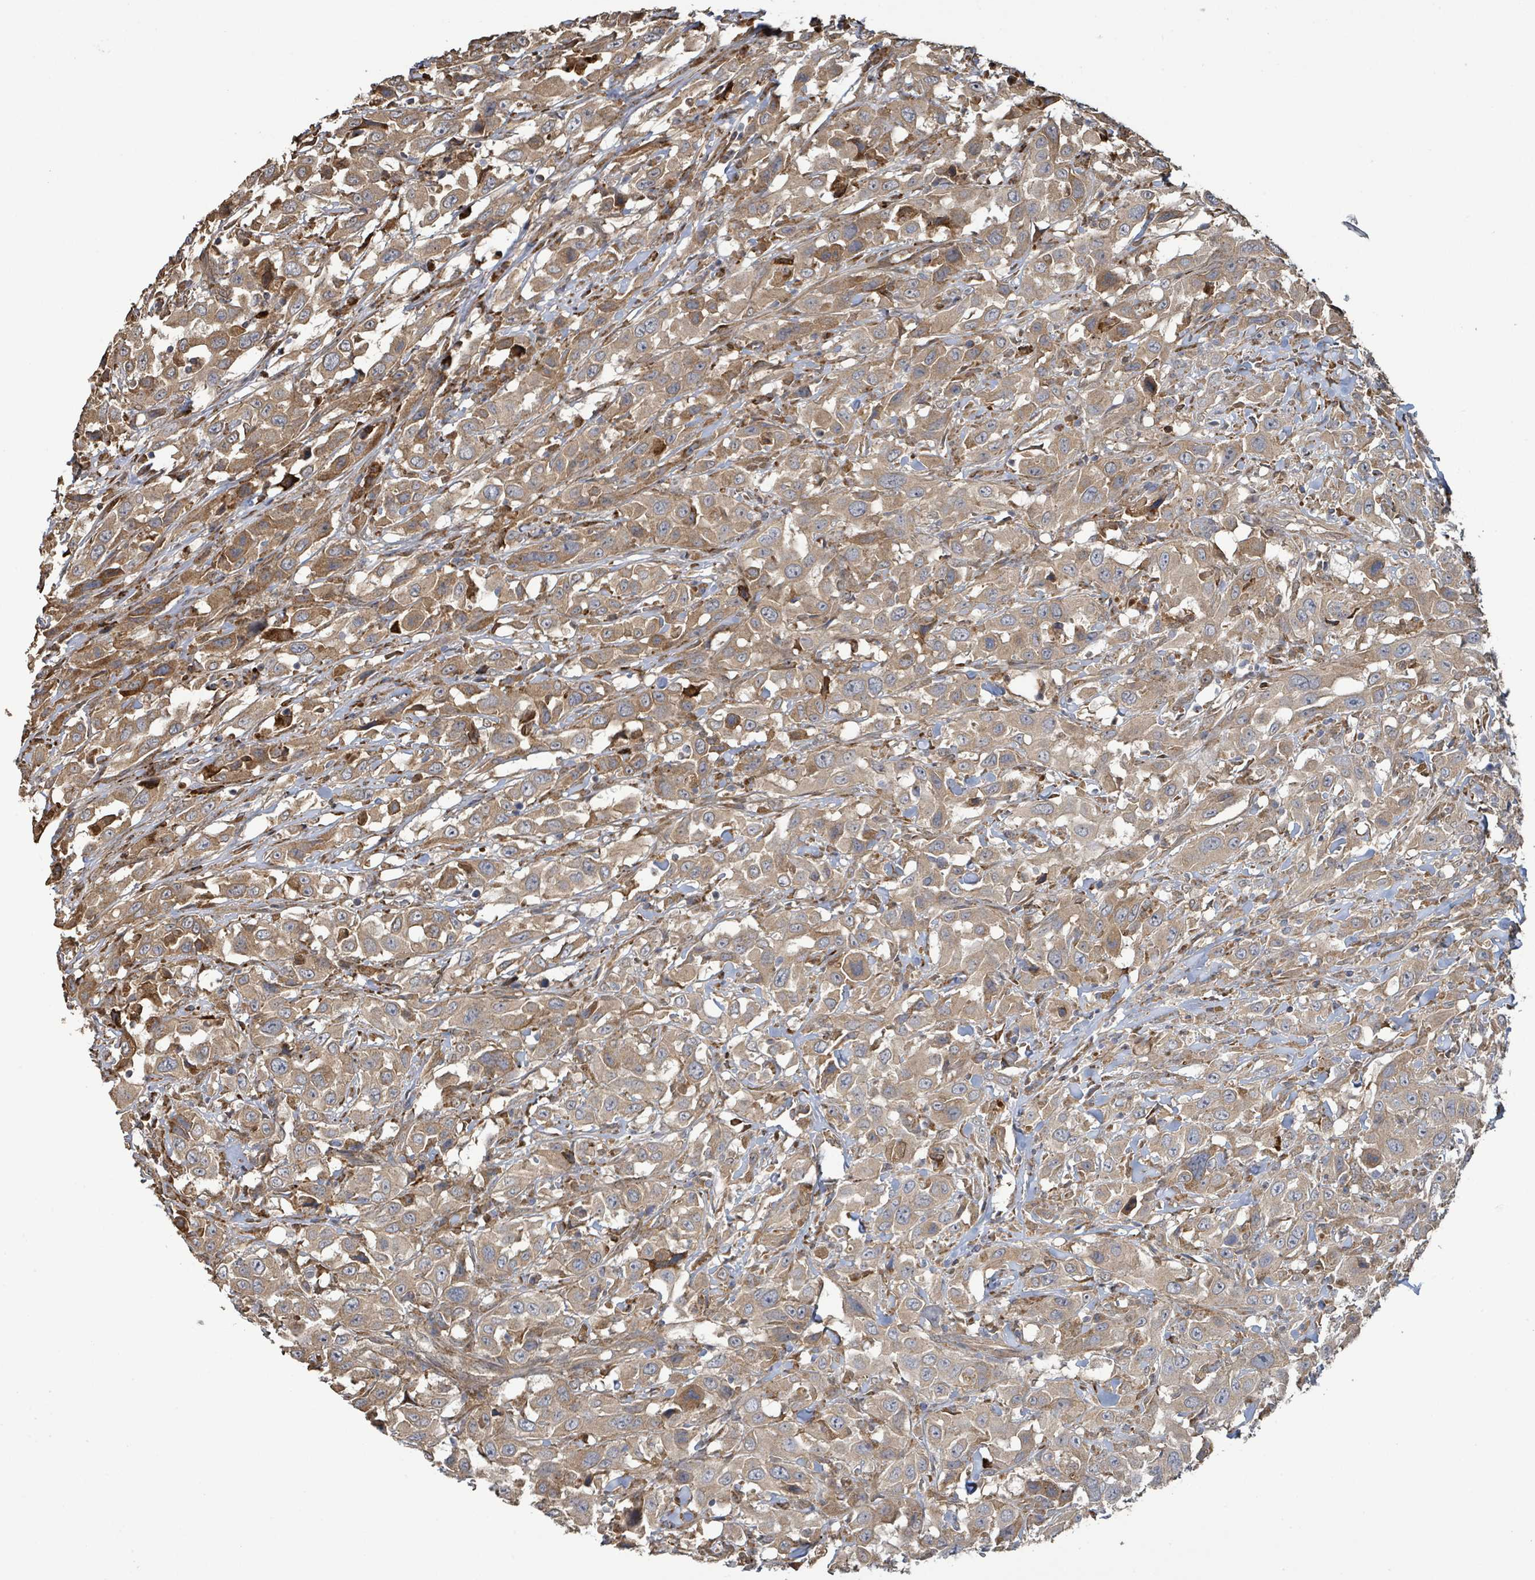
{"staining": {"intensity": "moderate", "quantity": ">75%", "location": "cytoplasmic/membranous"}, "tissue": "urothelial cancer", "cell_type": "Tumor cells", "image_type": "cancer", "snomed": [{"axis": "morphology", "description": "Urothelial carcinoma, High grade"}, {"axis": "topography", "description": "Urinary bladder"}], "caption": "IHC of human urothelial carcinoma (high-grade) reveals medium levels of moderate cytoplasmic/membranous staining in about >75% of tumor cells.", "gene": "ARPIN", "patient": {"sex": "male", "age": 61}}